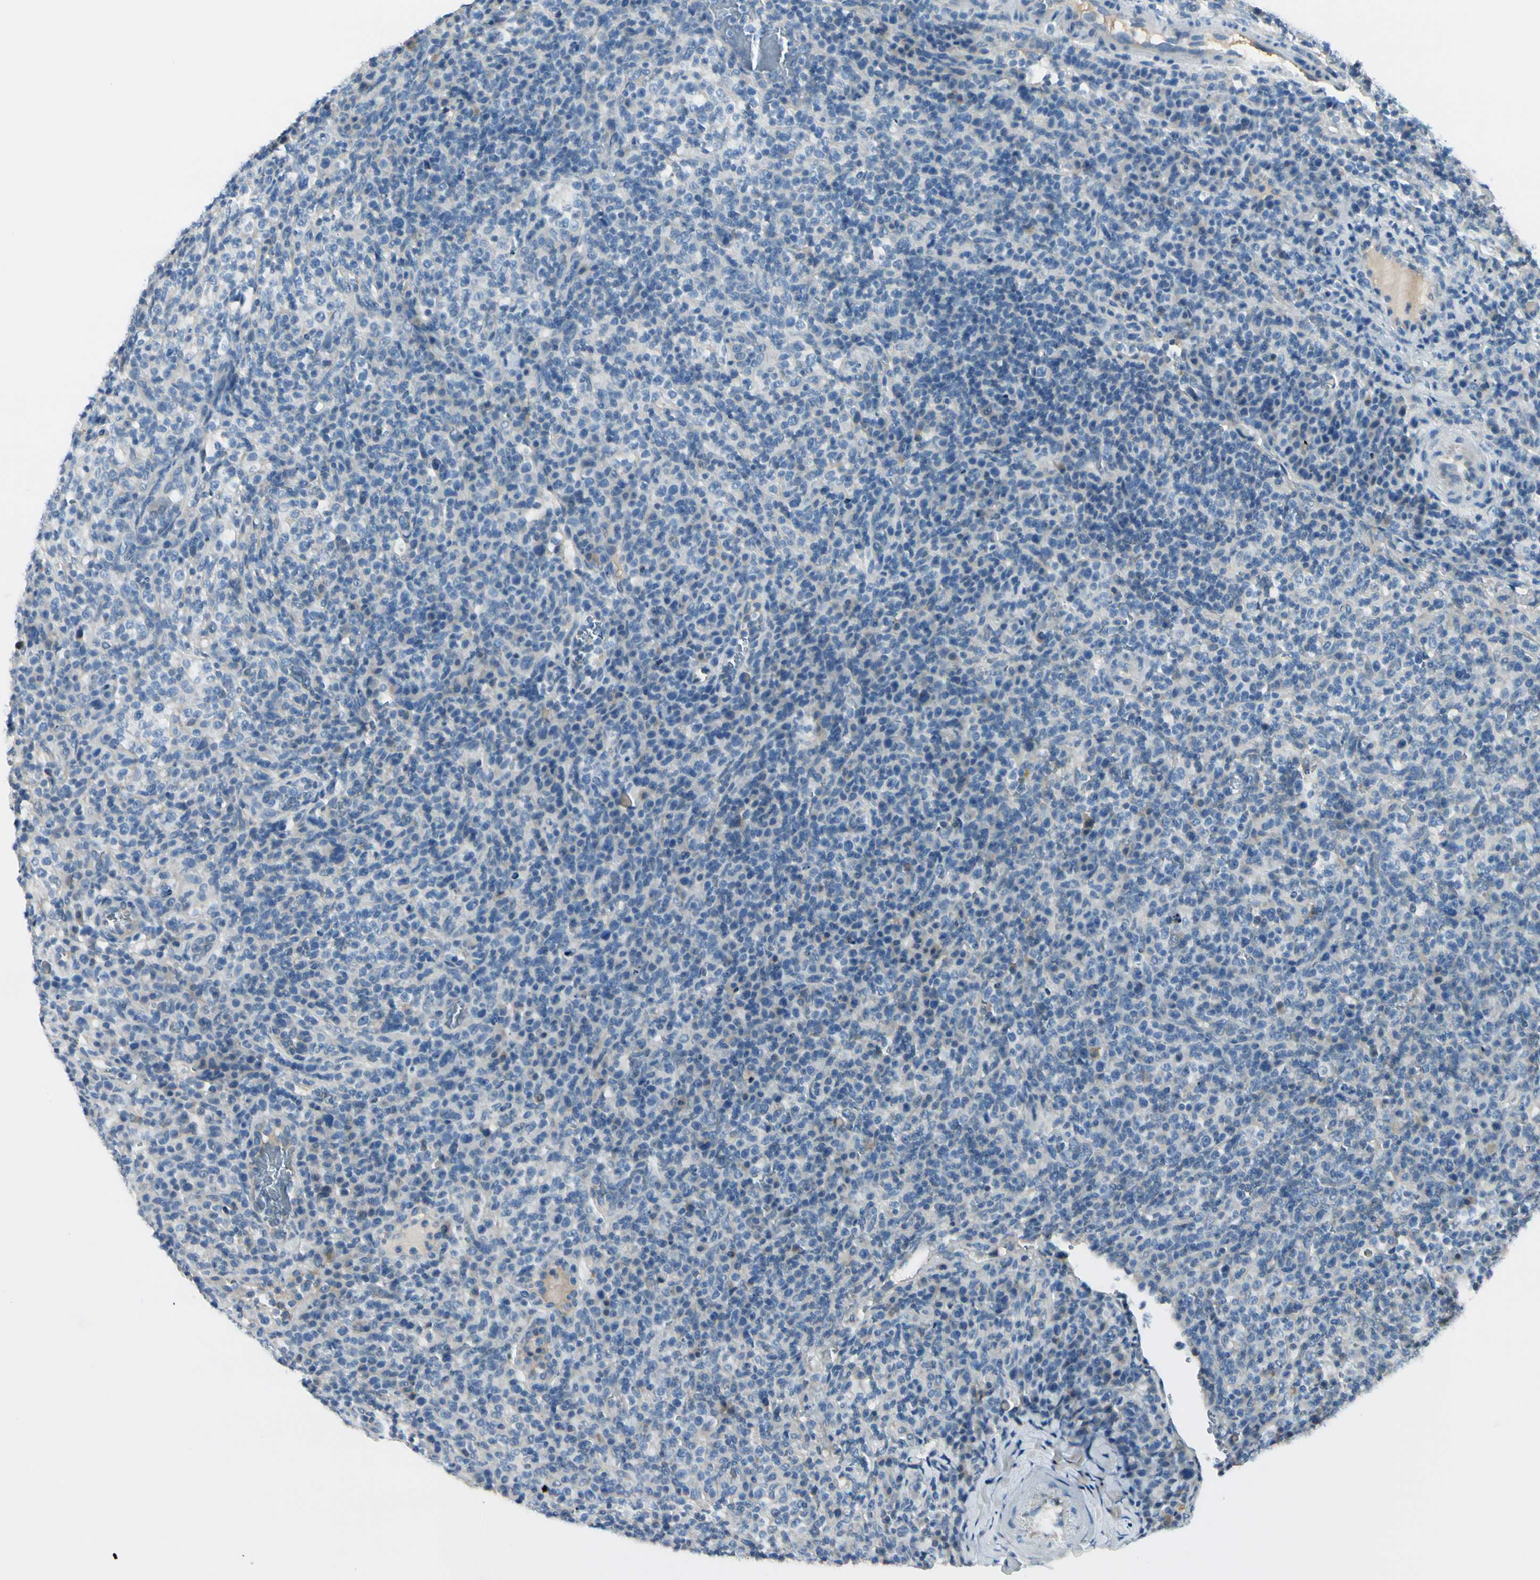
{"staining": {"intensity": "negative", "quantity": "none", "location": "none"}, "tissue": "lymphoma", "cell_type": "Tumor cells", "image_type": "cancer", "snomed": [{"axis": "morphology", "description": "Malignant lymphoma, non-Hodgkin's type, High grade"}, {"axis": "topography", "description": "Lymph node"}], "caption": "Immunohistochemistry histopathology image of neoplastic tissue: lymphoma stained with DAB (3,3'-diaminobenzidine) shows no significant protein expression in tumor cells. Nuclei are stained in blue.", "gene": "PEBP1", "patient": {"sex": "female", "age": 76}}